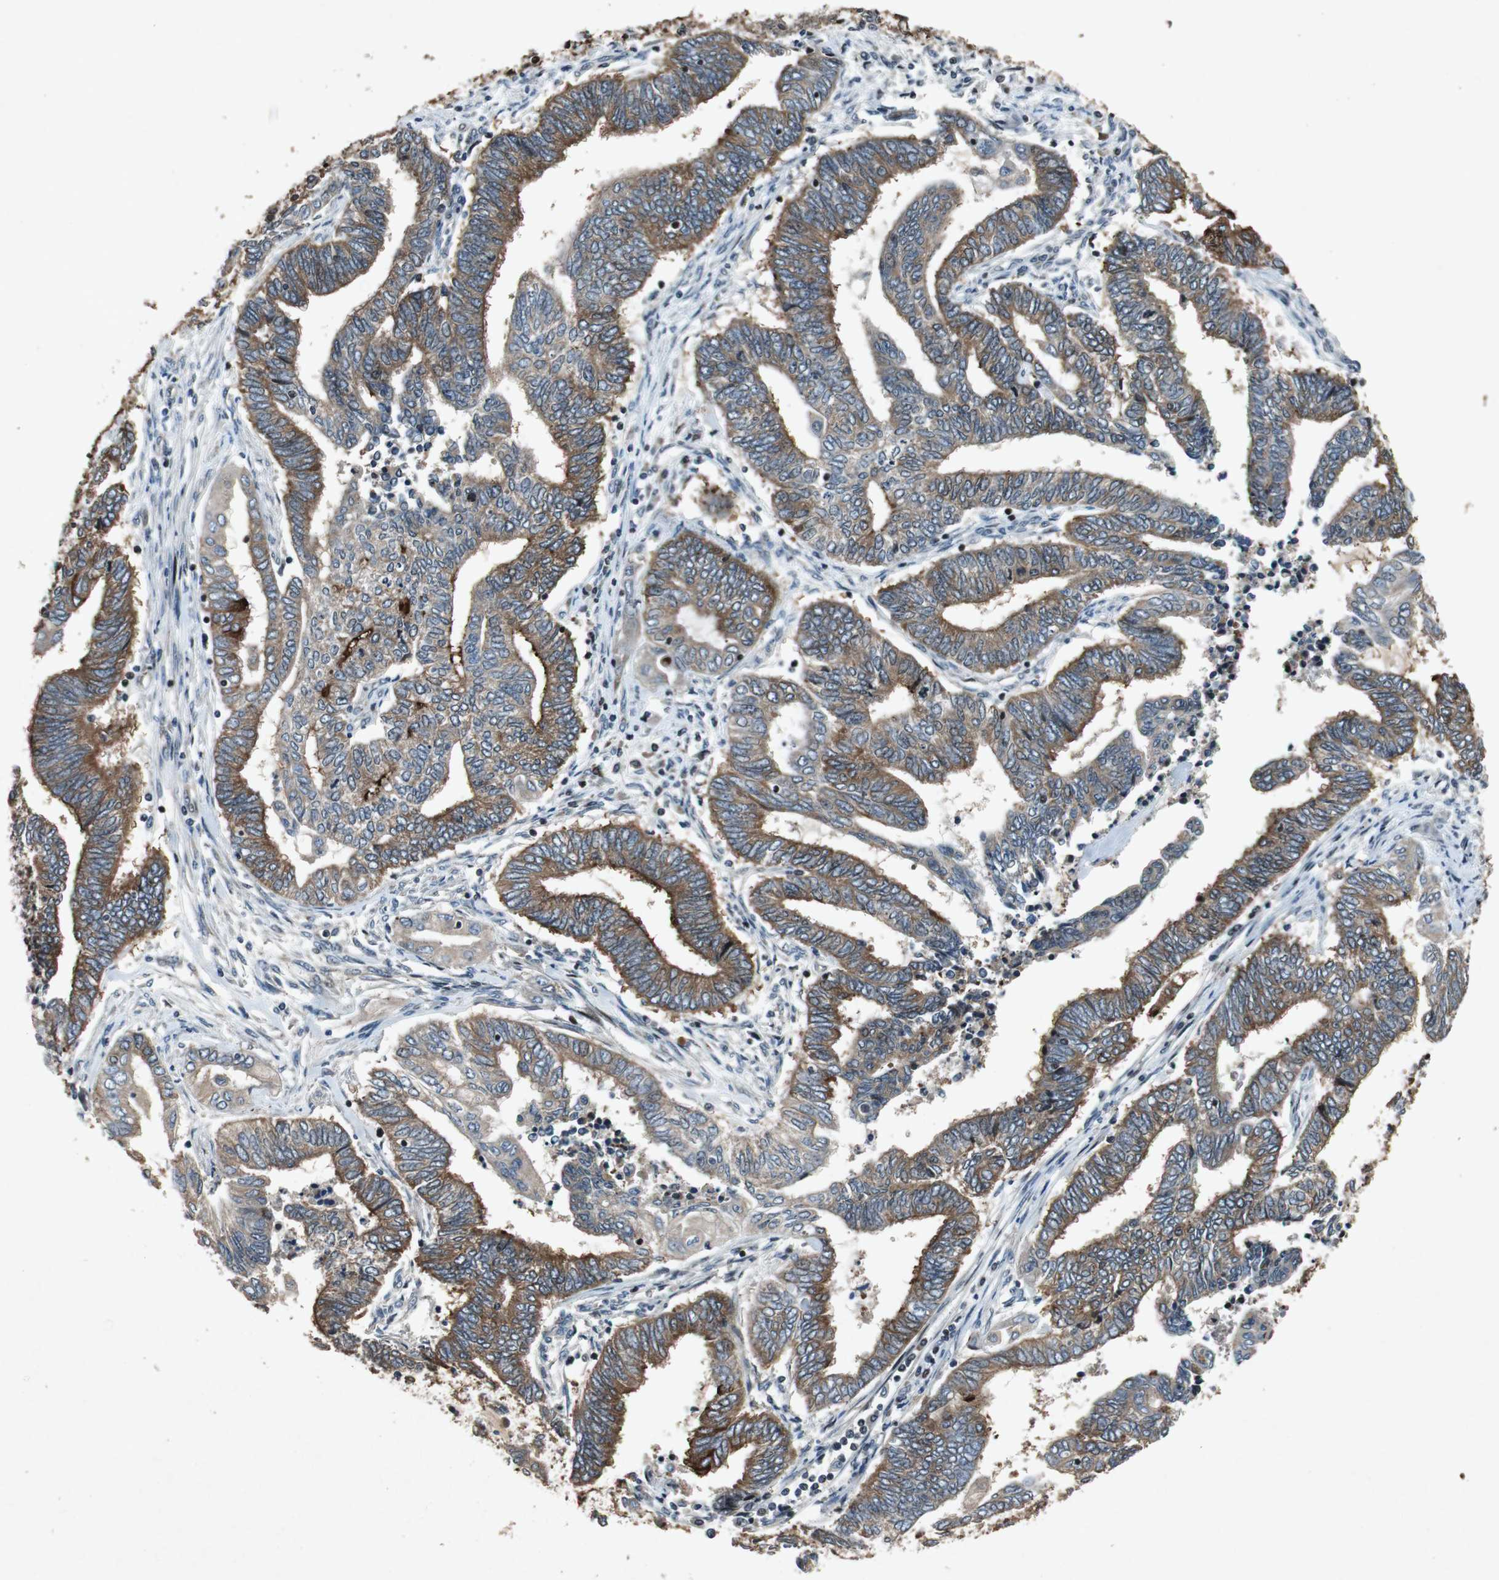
{"staining": {"intensity": "moderate", "quantity": ">75%", "location": "cytoplasmic/membranous"}, "tissue": "endometrial cancer", "cell_type": "Tumor cells", "image_type": "cancer", "snomed": [{"axis": "morphology", "description": "Adenocarcinoma, NOS"}, {"axis": "topography", "description": "Uterus"}, {"axis": "topography", "description": "Endometrium"}], "caption": "Endometrial adenocarcinoma stained with a protein marker exhibits moderate staining in tumor cells.", "gene": "TUBA4A", "patient": {"sex": "female", "age": 70}}